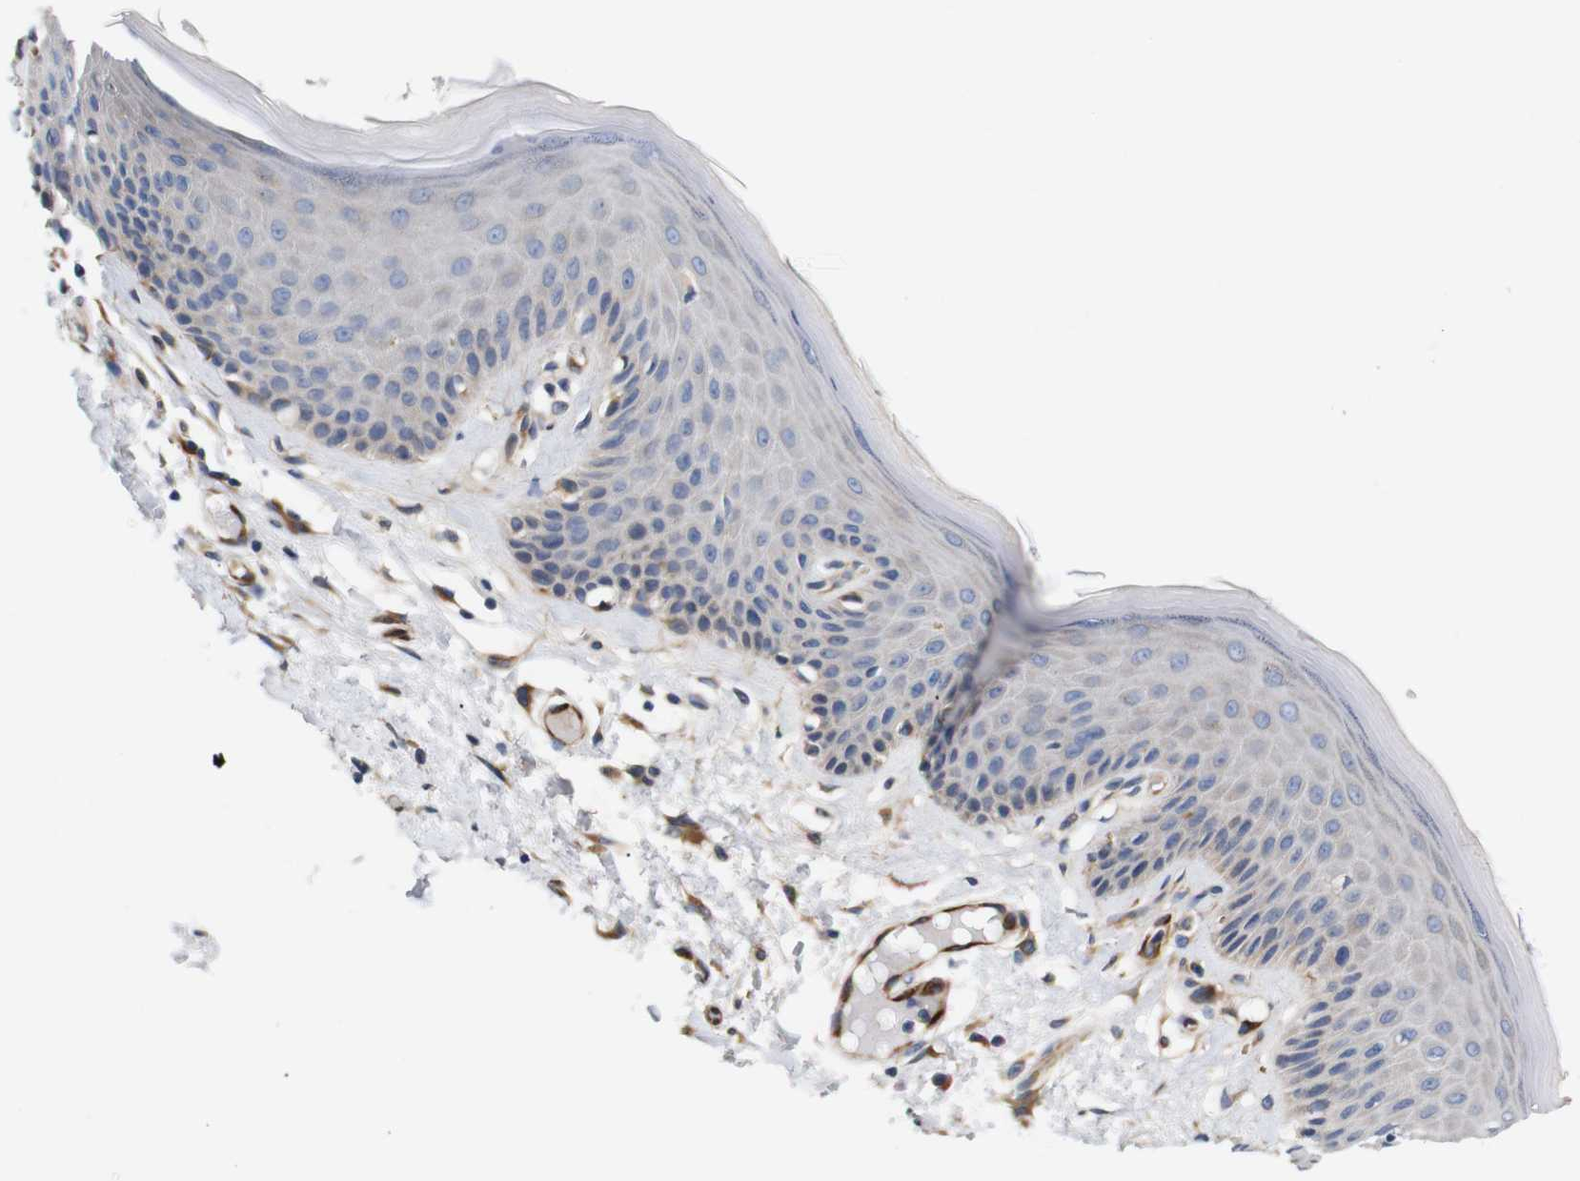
{"staining": {"intensity": "negative", "quantity": "none", "location": "none"}, "tissue": "skin", "cell_type": "Epidermal cells", "image_type": "normal", "snomed": [{"axis": "morphology", "description": "Normal tissue, NOS"}, {"axis": "topography", "description": "Vulva"}], "caption": "DAB immunohistochemical staining of benign skin exhibits no significant expression in epidermal cells. Brightfield microscopy of IHC stained with DAB (3,3'-diaminobenzidine) (brown) and hematoxylin (blue), captured at high magnification.", "gene": "UBE2G2", "patient": {"sex": "female", "age": 73}}